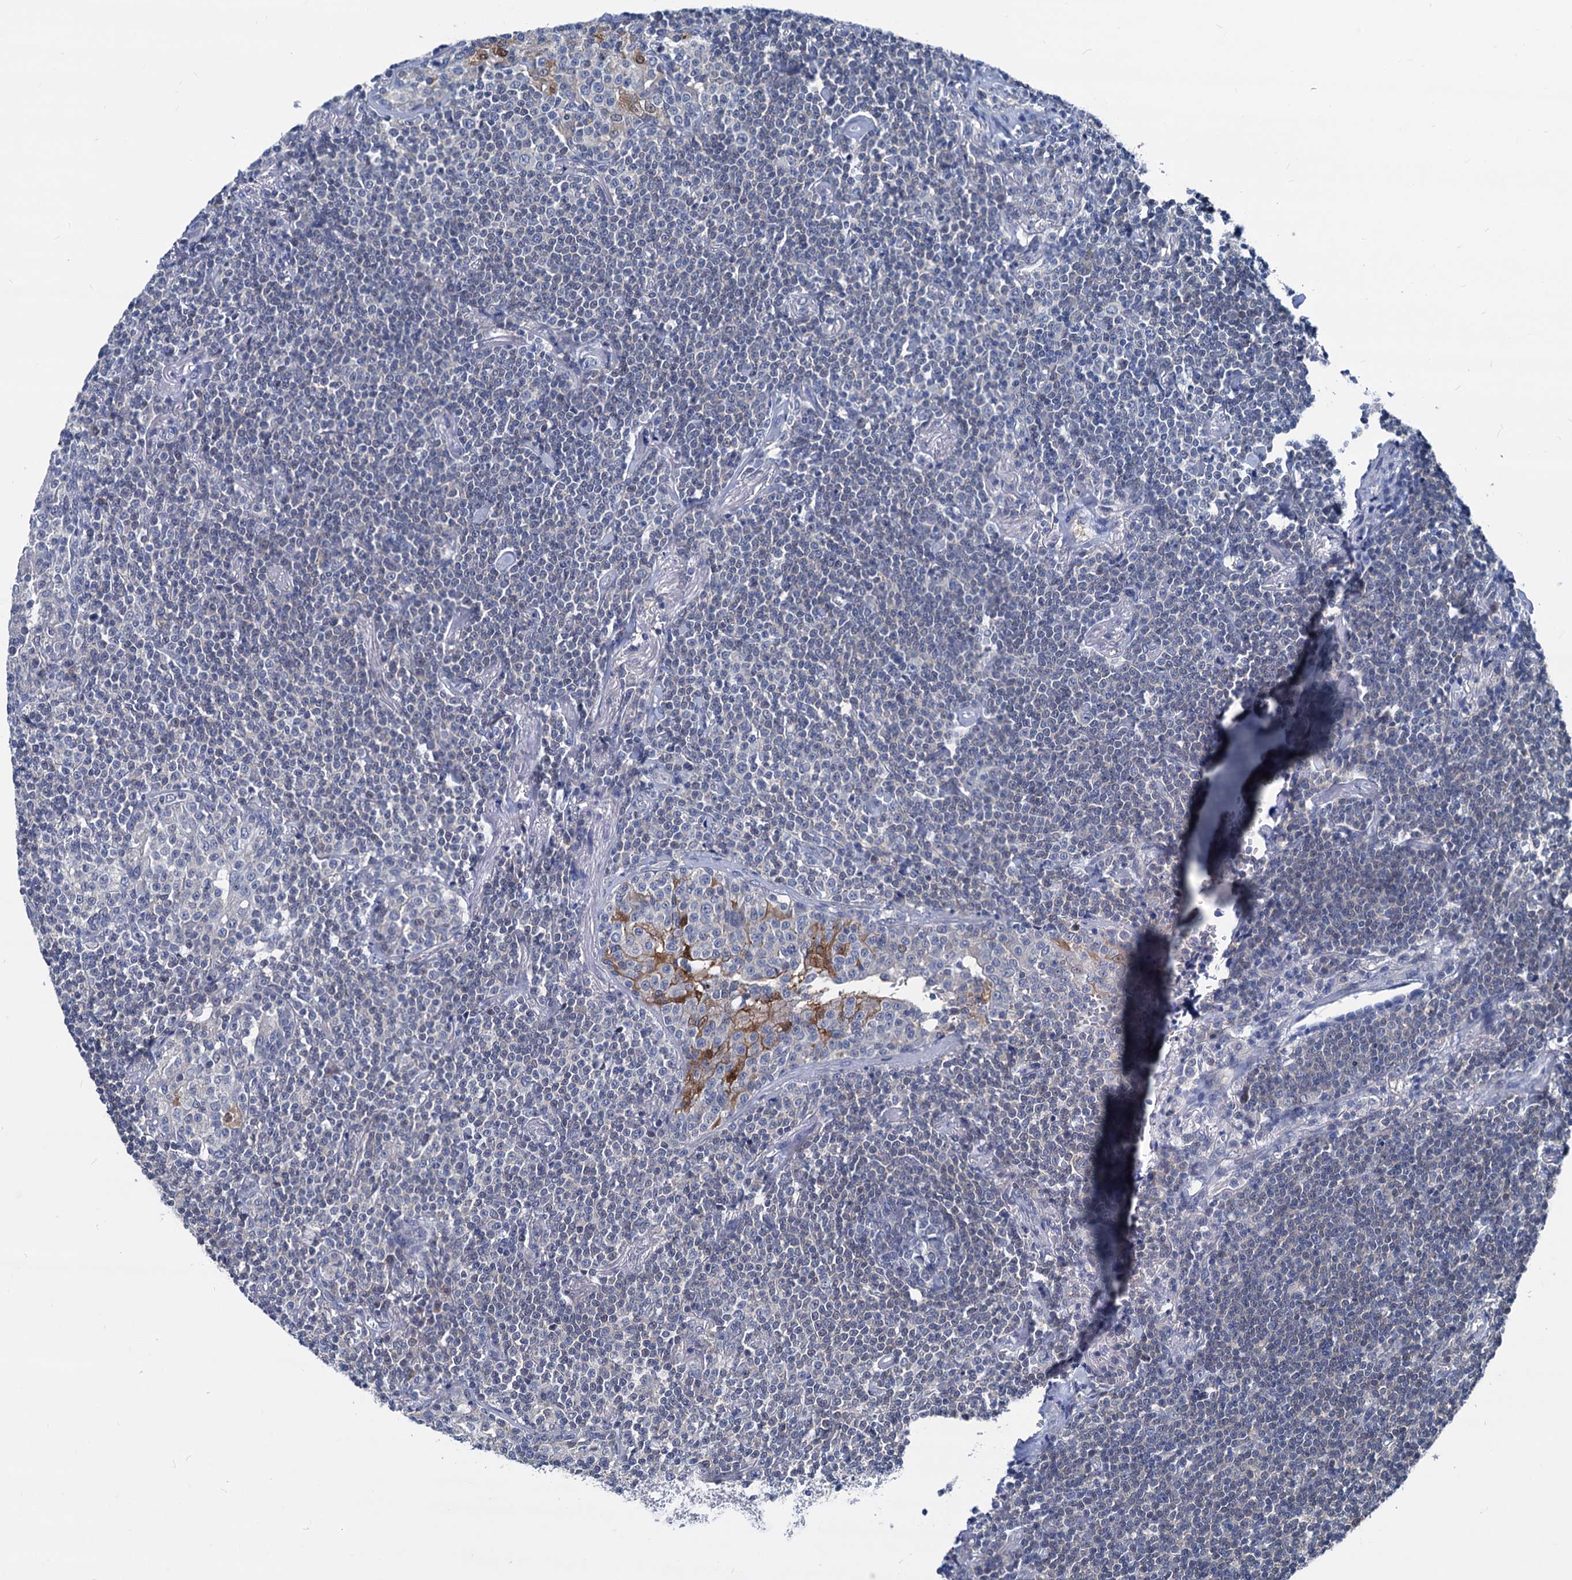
{"staining": {"intensity": "negative", "quantity": "none", "location": "none"}, "tissue": "lymphoma", "cell_type": "Tumor cells", "image_type": "cancer", "snomed": [{"axis": "morphology", "description": "Malignant lymphoma, non-Hodgkin's type, Low grade"}, {"axis": "topography", "description": "Lung"}], "caption": "Immunohistochemistry (IHC) of human low-grade malignant lymphoma, non-Hodgkin's type demonstrates no positivity in tumor cells. (DAB (3,3'-diaminobenzidine) immunohistochemistry, high magnification).", "gene": "GLO1", "patient": {"sex": "female", "age": 71}}